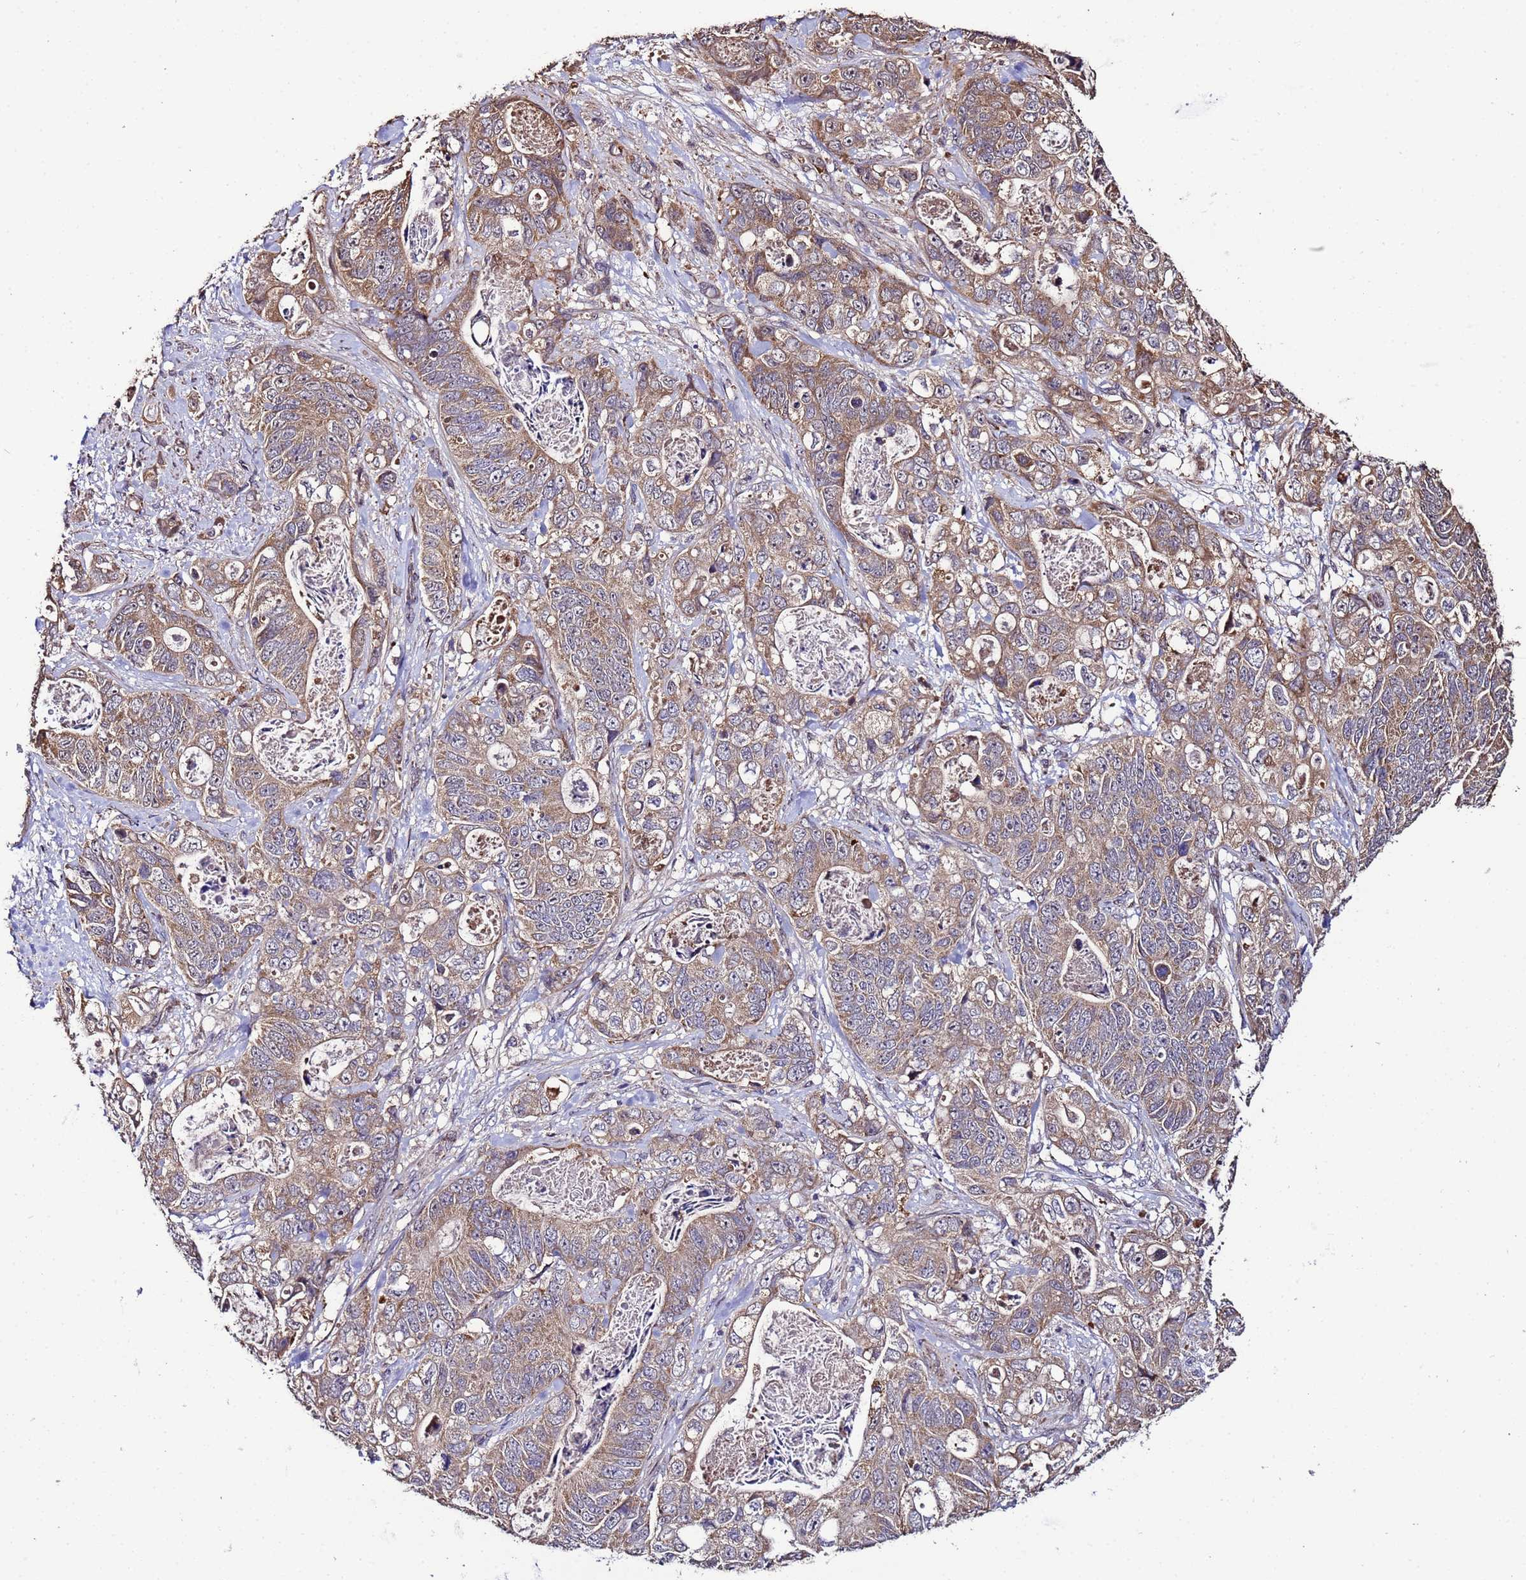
{"staining": {"intensity": "moderate", "quantity": ">75%", "location": "cytoplasmic/membranous"}, "tissue": "stomach cancer", "cell_type": "Tumor cells", "image_type": "cancer", "snomed": [{"axis": "morphology", "description": "Normal tissue, NOS"}, {"axis": "morphology", "description": "Adenocarcinoma, NOS"}, {"axis": "topography", "description": "Stomach"}], "caption": "IHC staining of stomach adenocarcinoma, which displays medium levels of moderate cytoplasmic/membranous staining in approximately >75% of tumor cells indicating moderate cytoplasmic/membranous protein staining. The staining was performed using DAB (brown) for protein detection and nuclei were counterstained in hematoxylin (blue).", "gene": "WNK4", "patient": {"sex": "female", "age": 89}}